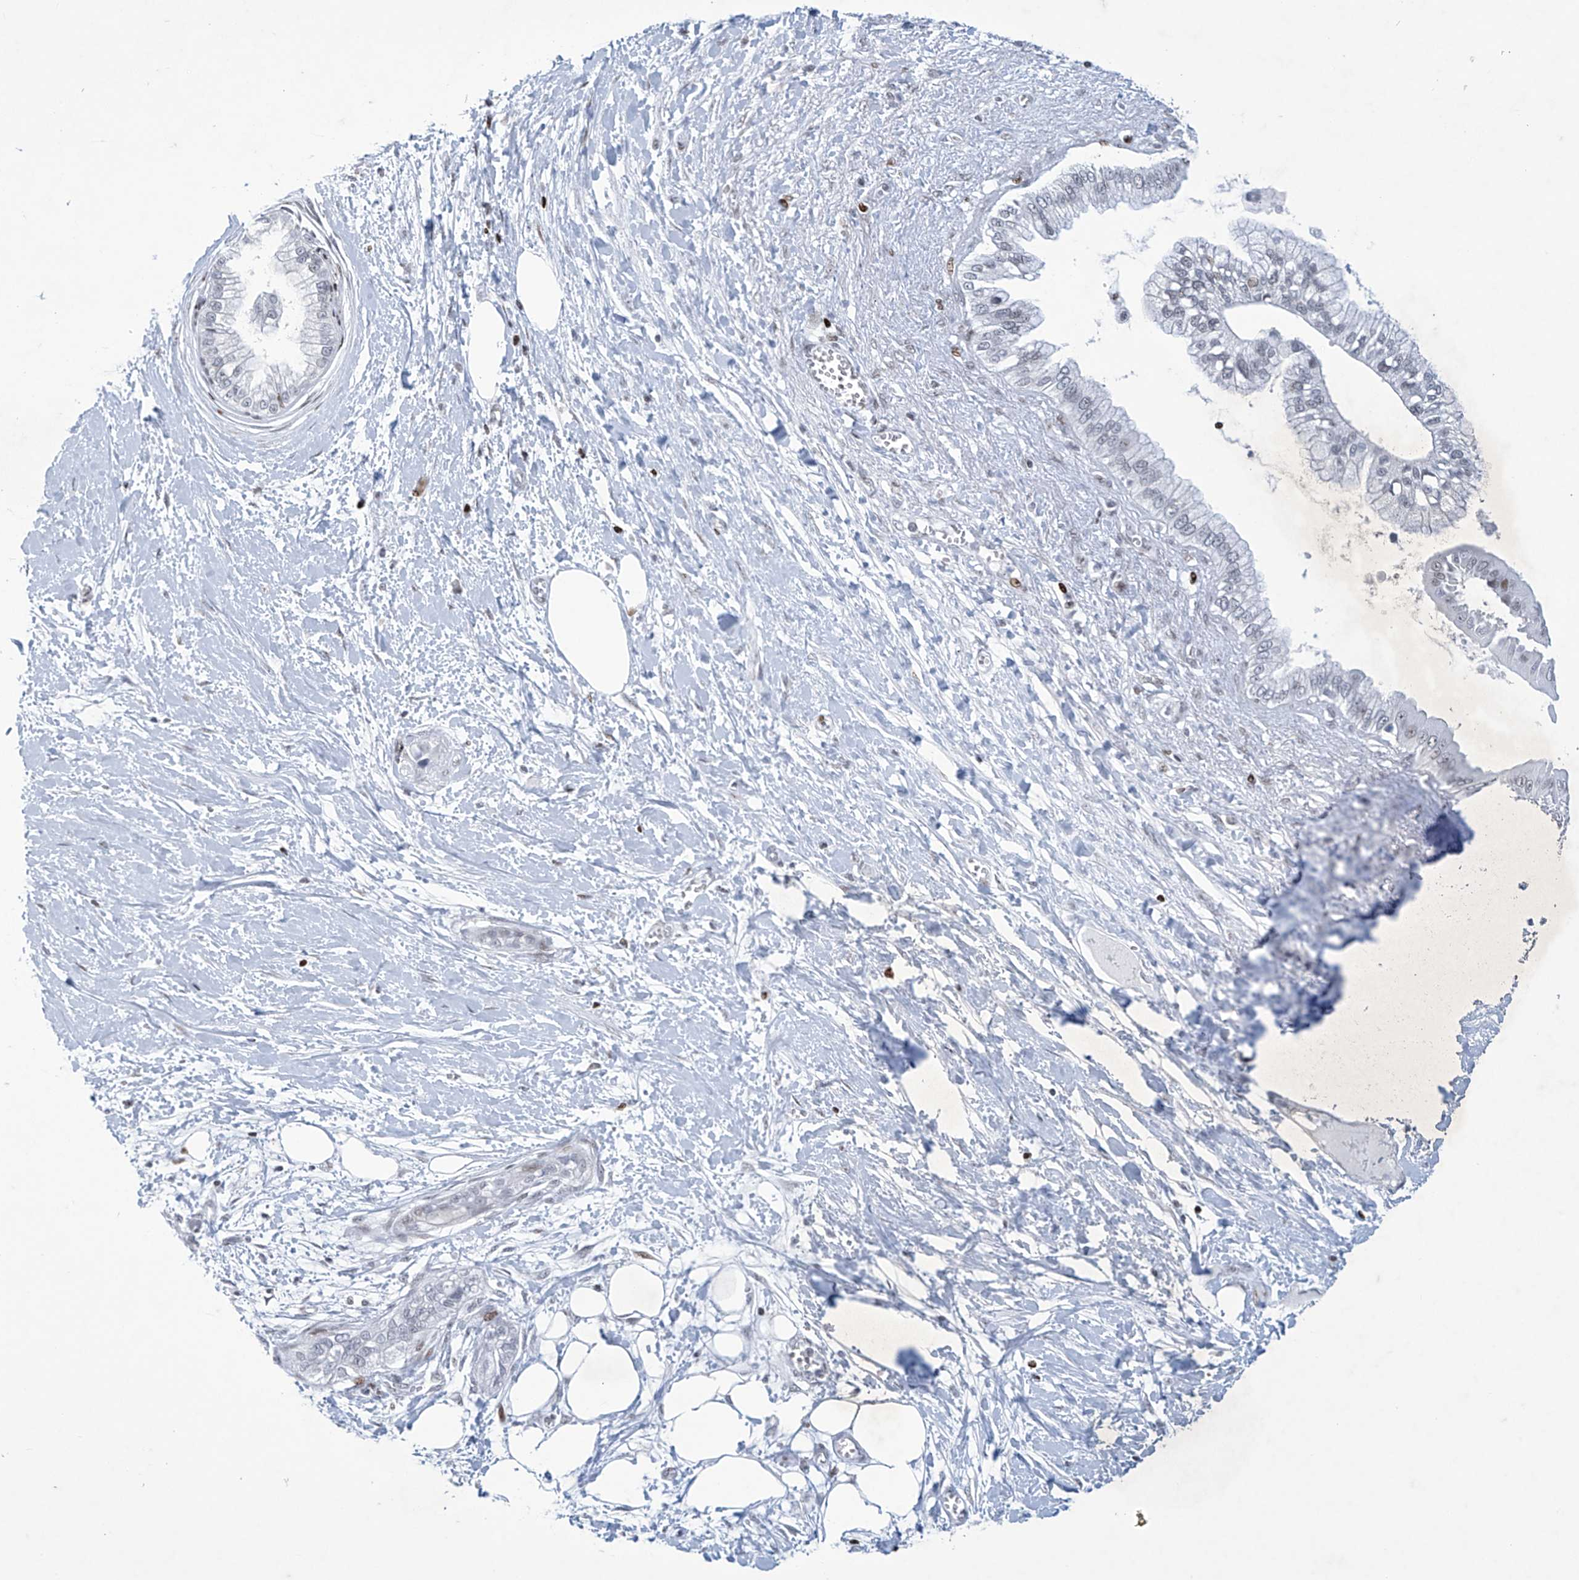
{"staining": {"intensity": "negative", "quantity": "none", "location": "none"}, "tissue": "pancreatic cancer", "cell_type": "Tumor cells", "image_type": "cancer", "snomed": [{"axis": "morphology", "description": "Adenocarcinoma, NOS"}, {"axis": "topography", "description": "Pancreas"}], "caption": "Immunohistochemical staining of human pancreatic adenocarcinoma reveals no significant staining in tumor cells.", "gene": "RFX7", "patient": {"sex": "male", "age": 68}}